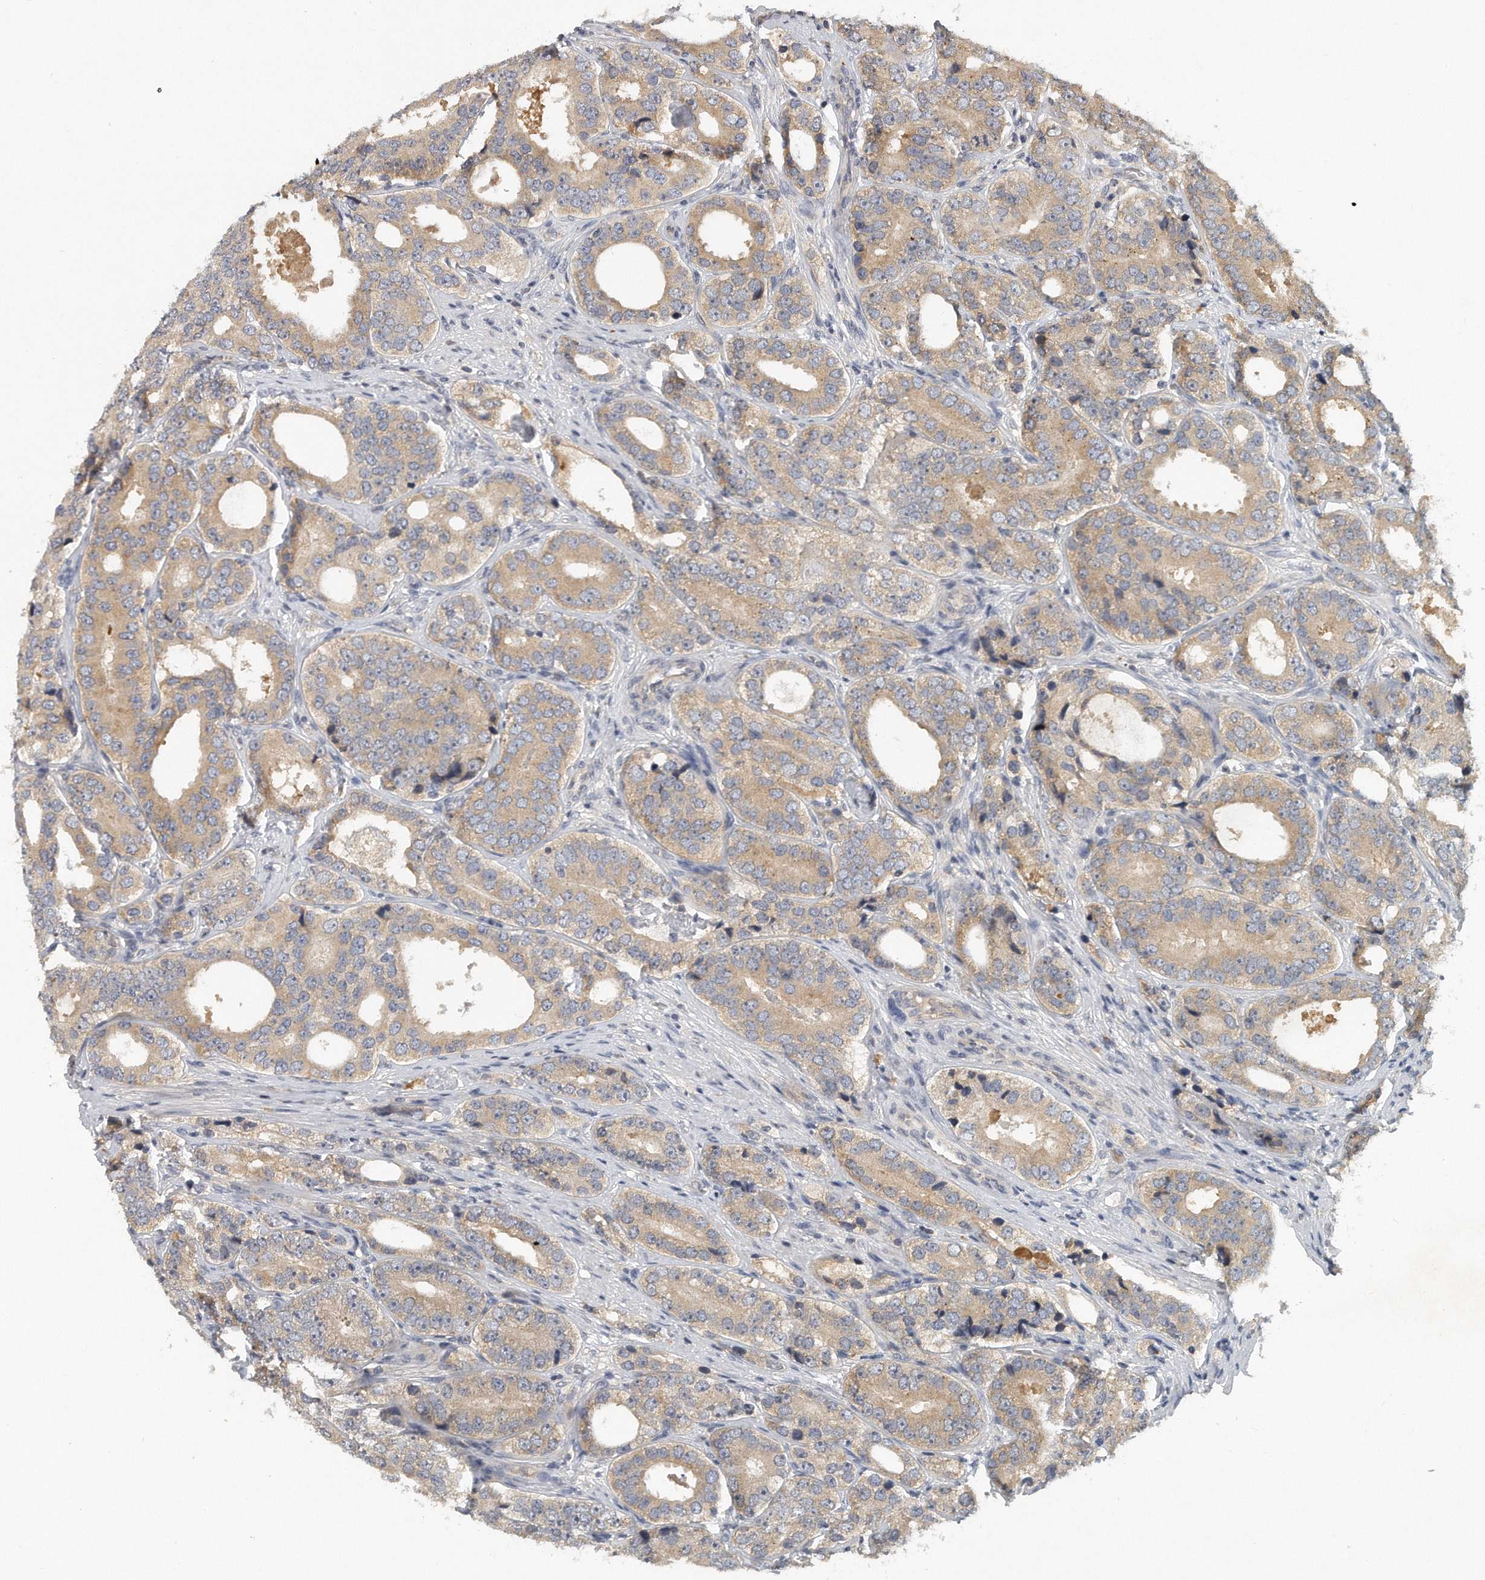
{"staining": {"intensity": "weak", "quantity": ">75%", "location": "cytoplasmic/membranous"}, "tissue": "prostate cancer", "cell_type": "Tumor cells", "image_type": "cancer", "snomed": [{"axis": "morphology", "description": "Adenocarcinoma, High grade"}, {"axis": "topography", "description": "Prostate"}], "caption": "Immunohistochemistry (IHC) (DAB) staining of human prostate cancer displays weak cytoplasmic/membranous protein positivity in approximately >75% of tumor cells.", "gene": "TRAPPC14", "patient": {"sex": "male", "age": 56}}